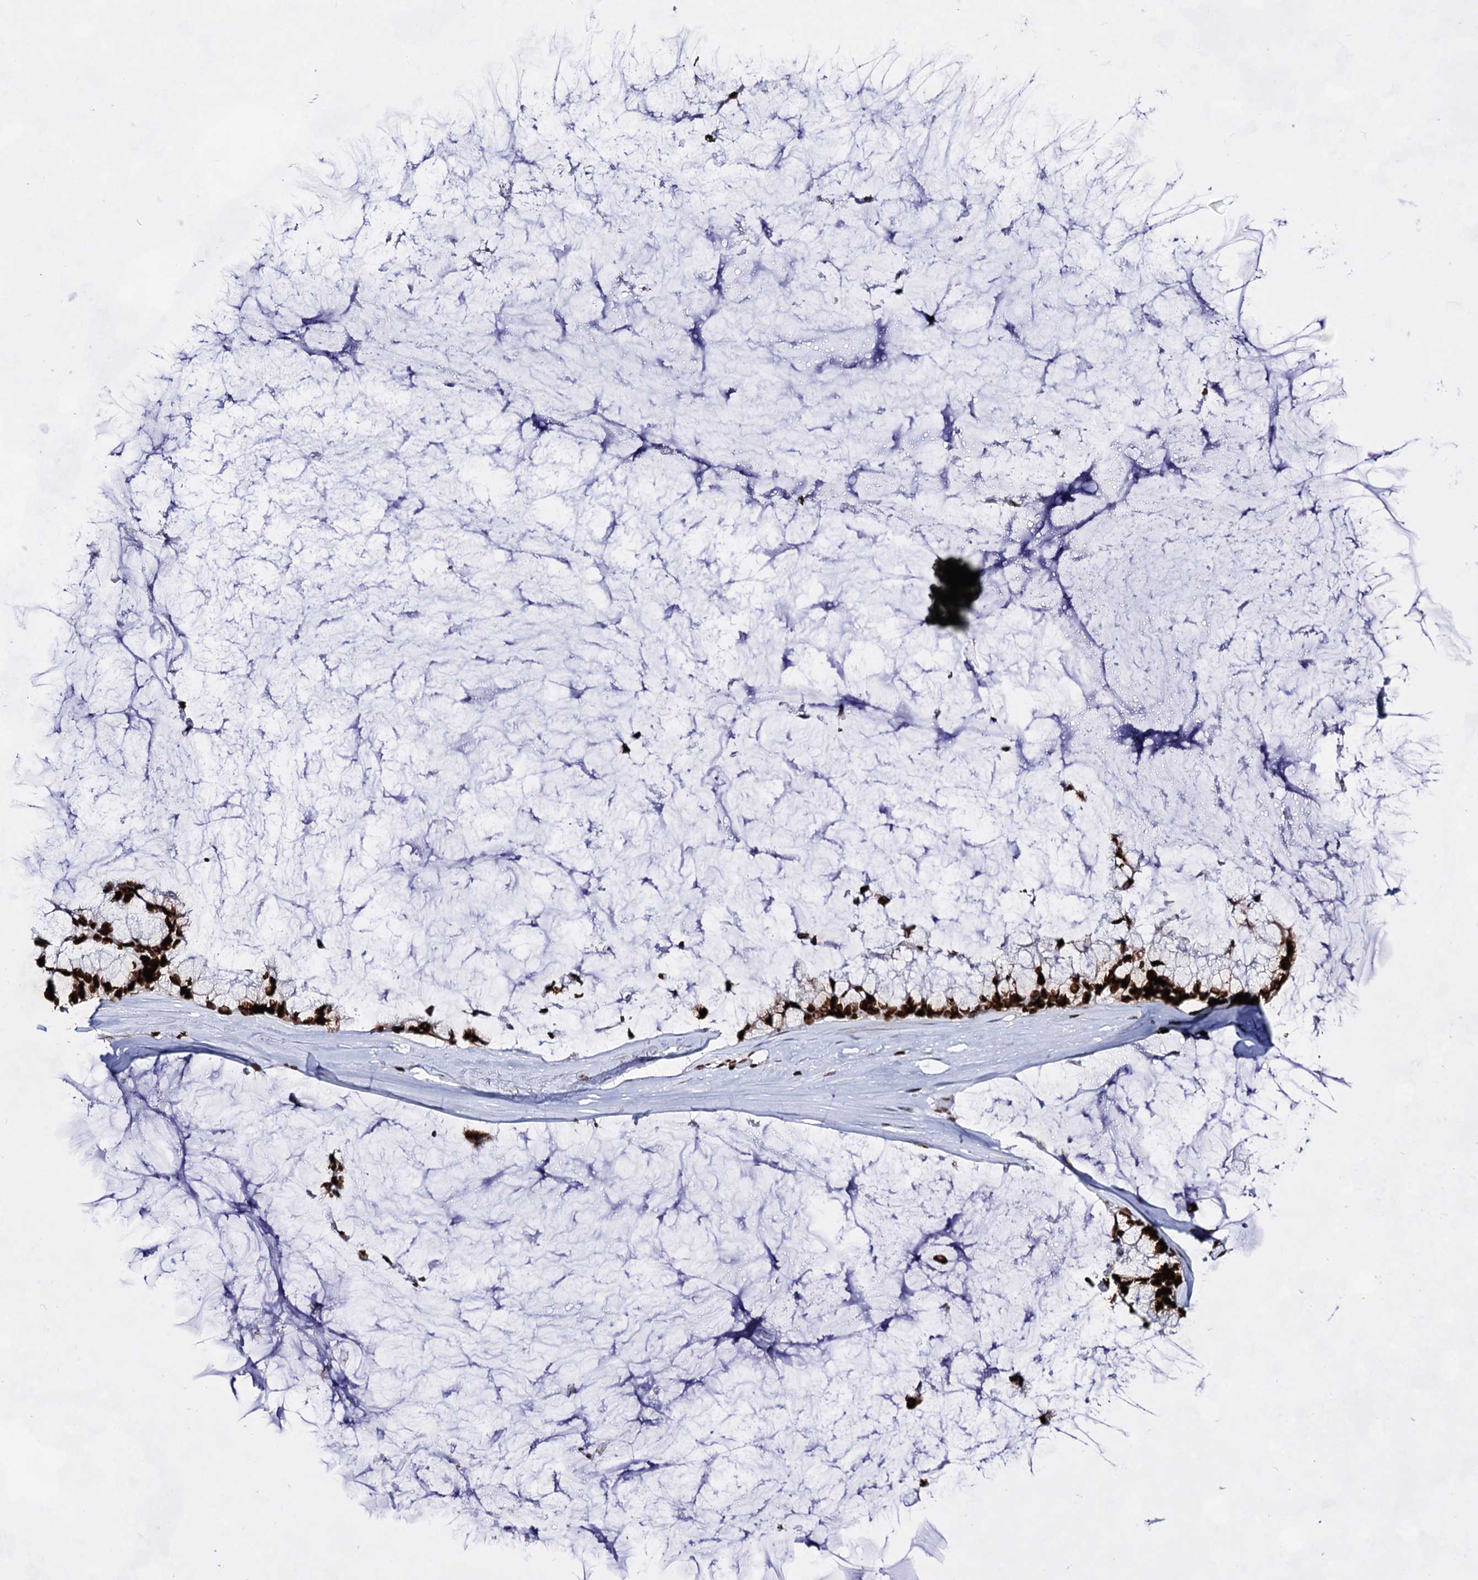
{"staining": {"intensity": "strong", "quantity": ">75%", "location": "nuclear"}, "tissue": "ovarian cancer", "cell_type": "Tumor cells", "image_type": "cancer", "snomed": [{"axis": "morphology", "description": "Cystadenocarcinoma, mucinous, NOS"}, {"axis": "topography", "description": "Ovary"}], "caption": "Immunohistochemical staining of human ovarian cancer (mucinous cystadenocarcinoma) shows high levels of strong nuclear protein expression in approximately >75% of tumor cells.", "gene": "HMGB2", "patient": {"sex": "female", "age": 39}}